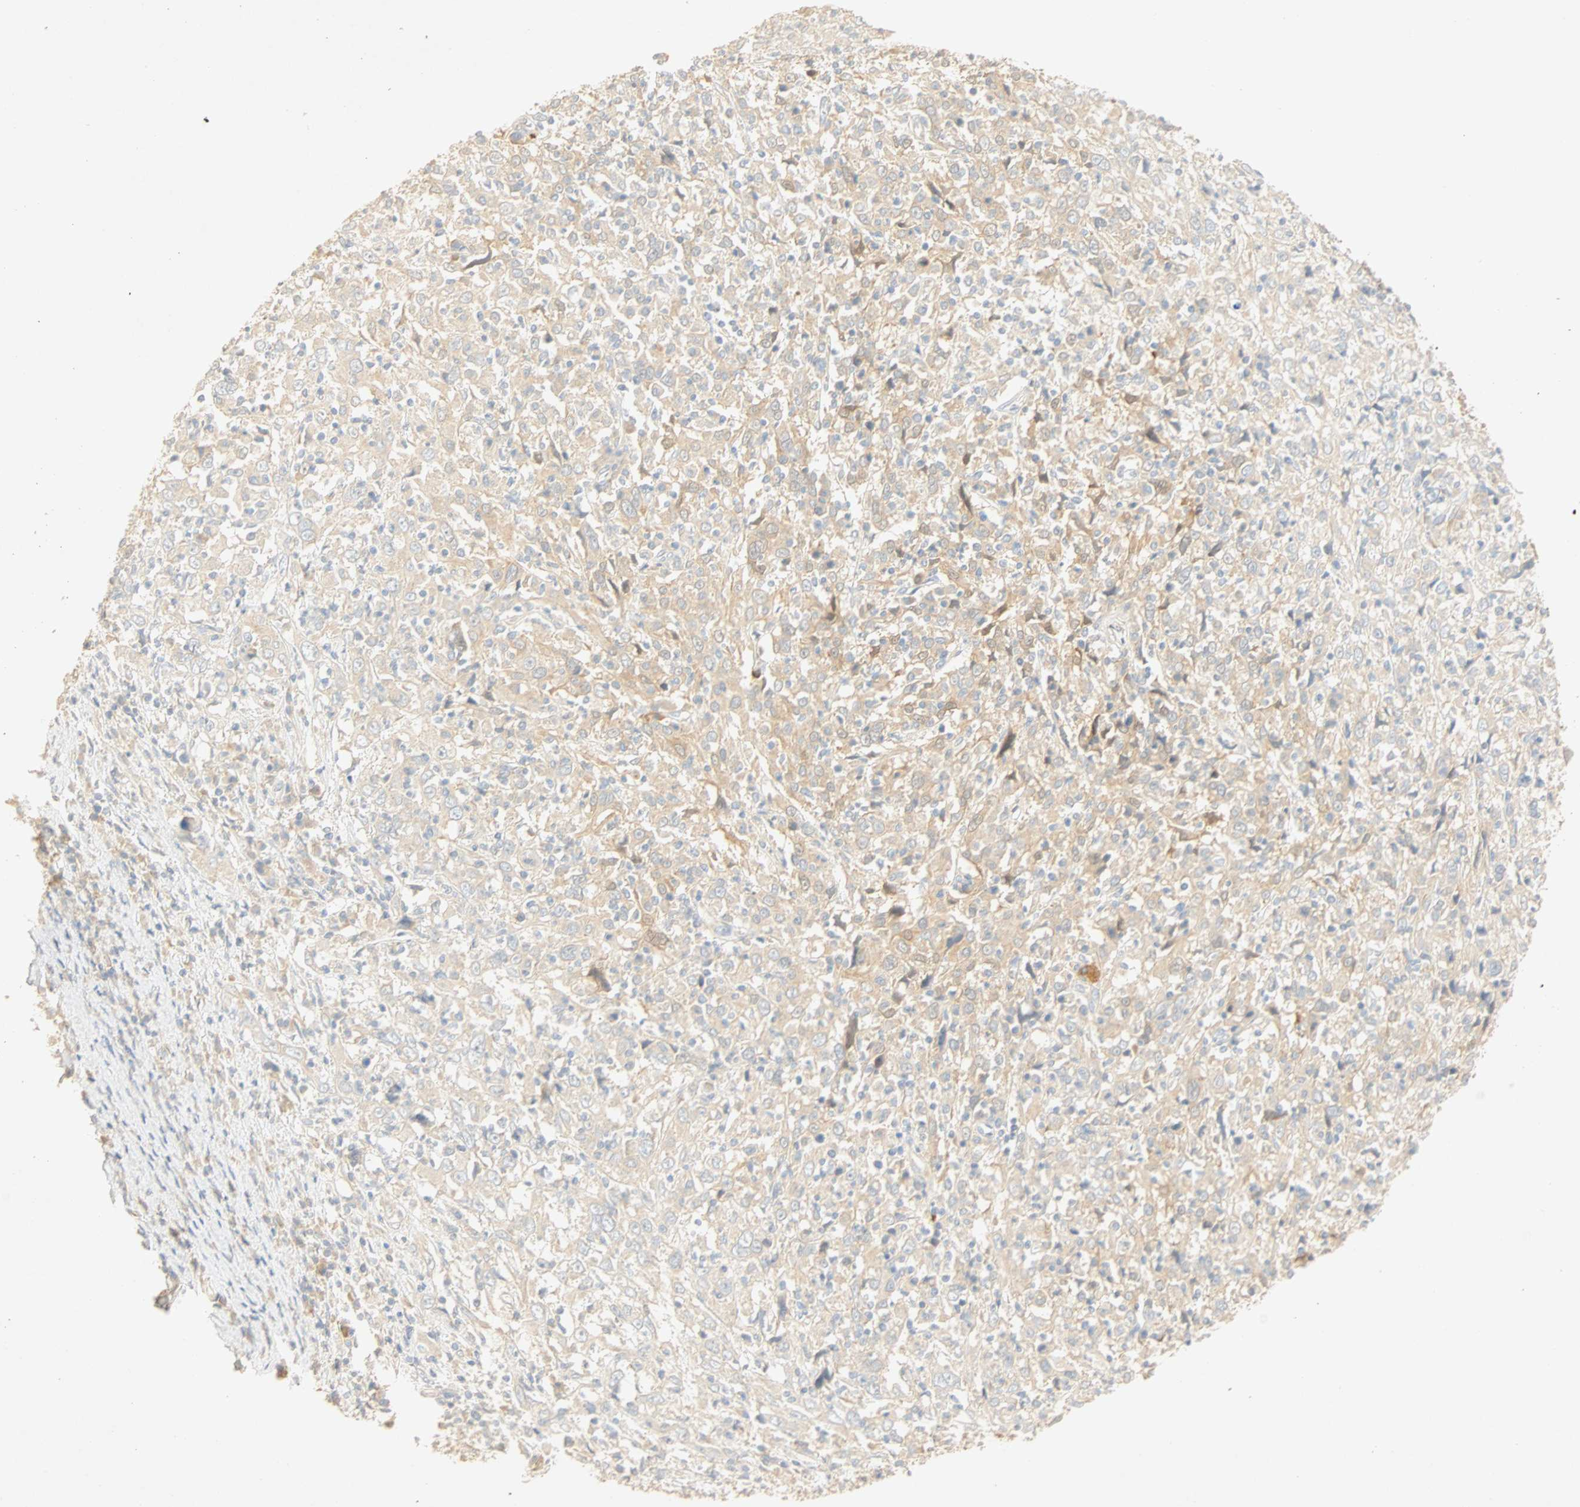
{"staining": {"intensity": "weak", "quantity": ">75%", "location": "cytoplasmic/membranous"}, "tissue": "cervical cancer", "cell_type": "Tumor cells", "image_type": "cancer", "snomed": [{"axis": "morphology", "description": "Squamous cell carcinoma, NOS"}, {"axis": "topography", "description": "Cervix"}], "caption": "High-power microscopy captured an immunohistochemistry (IHC) image of cervical squamous cell carcinoma, revealing weak cytoplasmic/membranous expression in approximately >75% of tumor cells. The staining was performed using DAB to visualize the protein expression in brown, while the nuclei were stained in blue with hematoxylin (Magnification: 20x).", "gene": "SELENBP1", "patient": {"sex": "female", "age": 46}}